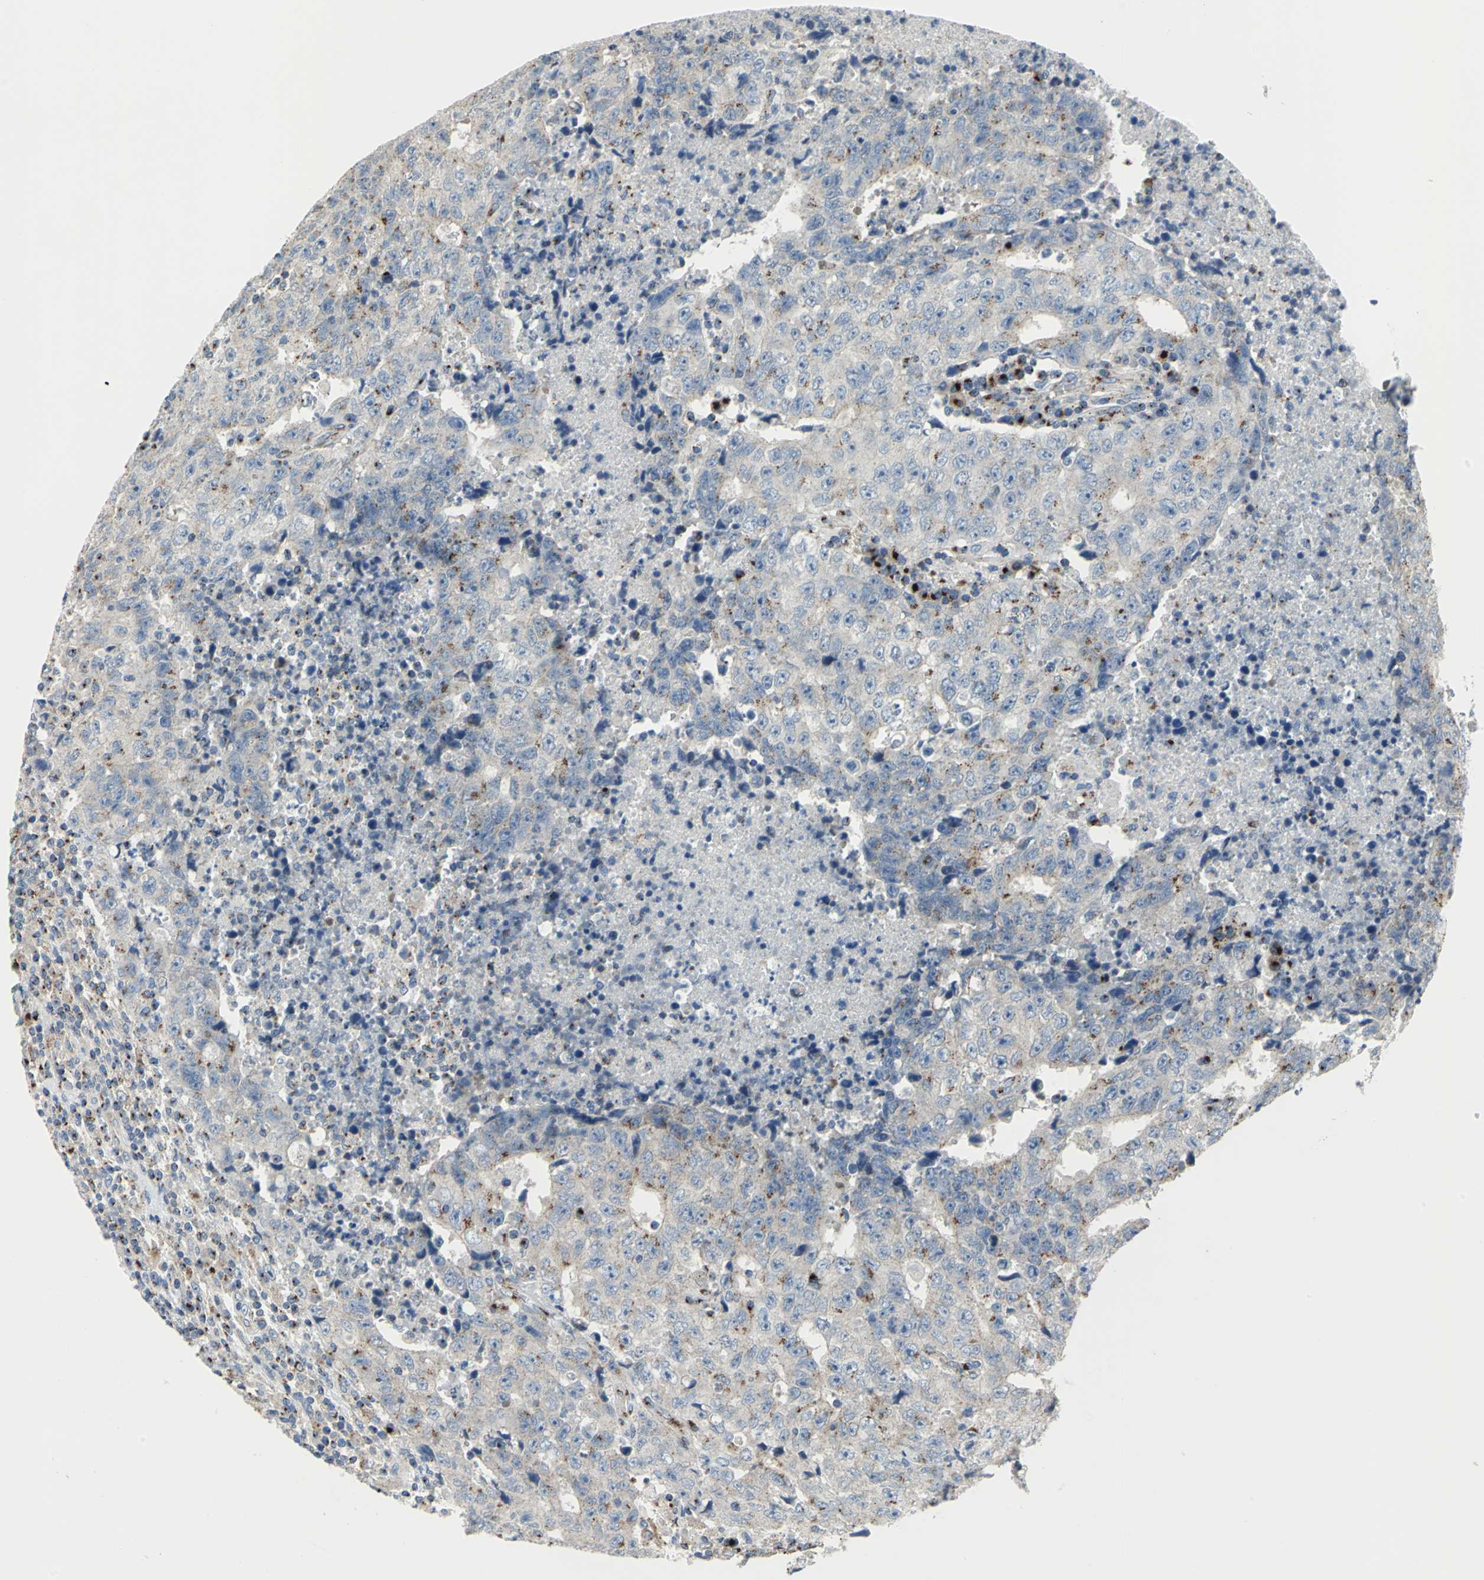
{"staining": {"intensity": "weak", "quantity": "25%-75%", "location": "cytoplasmic/membranous"}, "tissue": "testis cancer", "cell_type": "Tumor cells", "image_type": "cancer", "snomed": [{"axis": "morphology", "description": "Necrosis, NOS"}, {"axis": "morphology", "description": "Carcinoma, Embryonal, NOS"}, {"axis": "topography", "description": "Testis"}], "caption": "Testis embryonal carcinoma stained with DAB IHC reveals low levels of weak cytoplasmic/membranous staining in approximately 25%-75% of tumor cells. (Stains: DAB in brown, nuclei in blue, Microscopy: brightfield microscopy at high magnification).", "gene": "GPR3", "patient": {"sex": "male", "age": 19}}